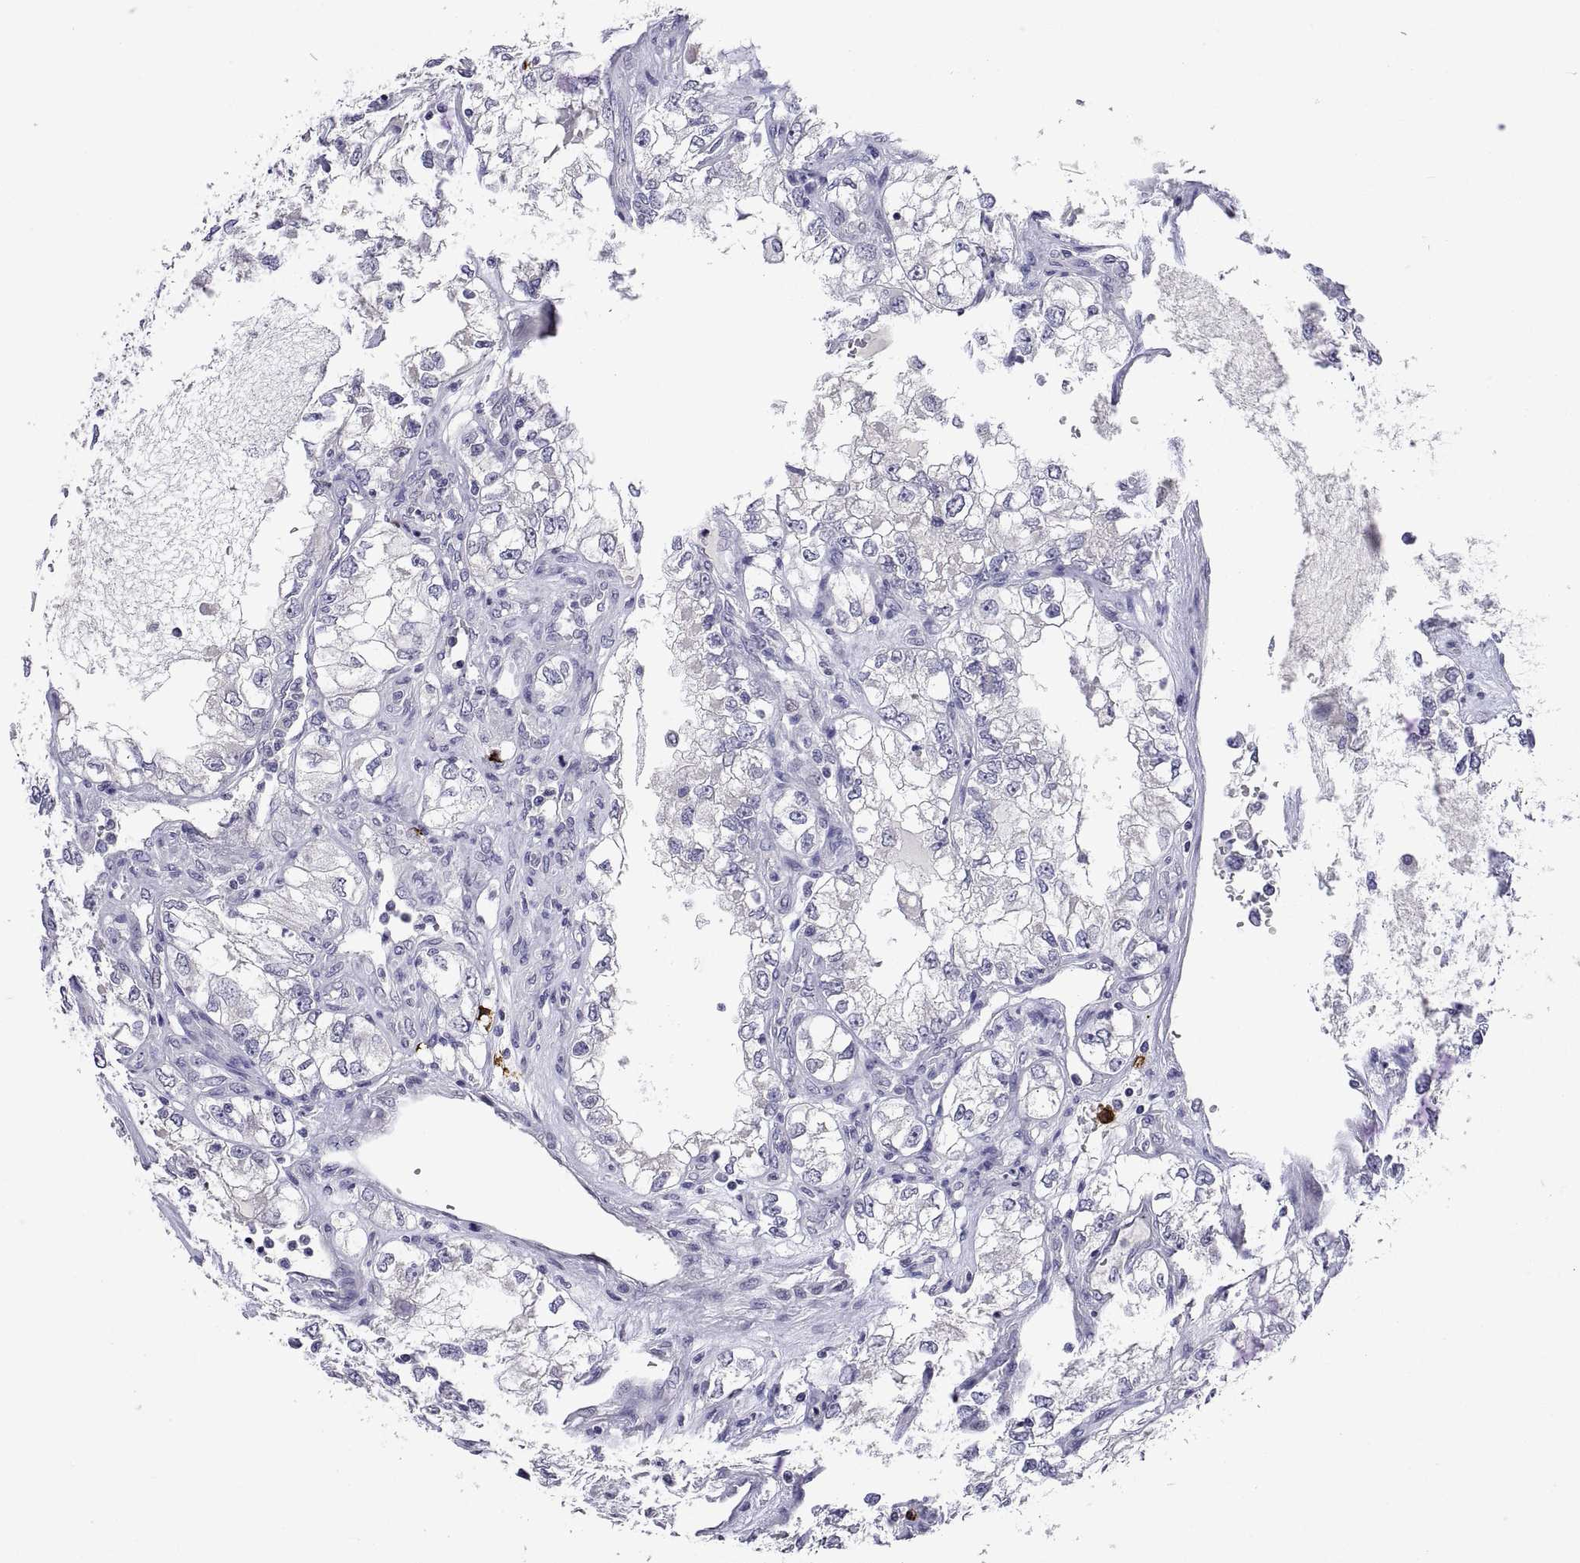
{"staining": {"intensity": "negative", "quantity": "none", "location": "none"}, "tissue": "renal cancer", "cell_type": "Tumor cells", "image_type": "cancer", "snomed": [{"axis": "morphology", "description": "Adenocarcinoma, NOS"}, {"axis": "topography", "description": "Kidney"}], "caption": "The histopathology image demonstrates no staining of tumor cells in adenocarcinoma (renal). Nuclei are stained in blue.", "gene": "MS4A1", "patient": {"sex": "female", "age": 59}}